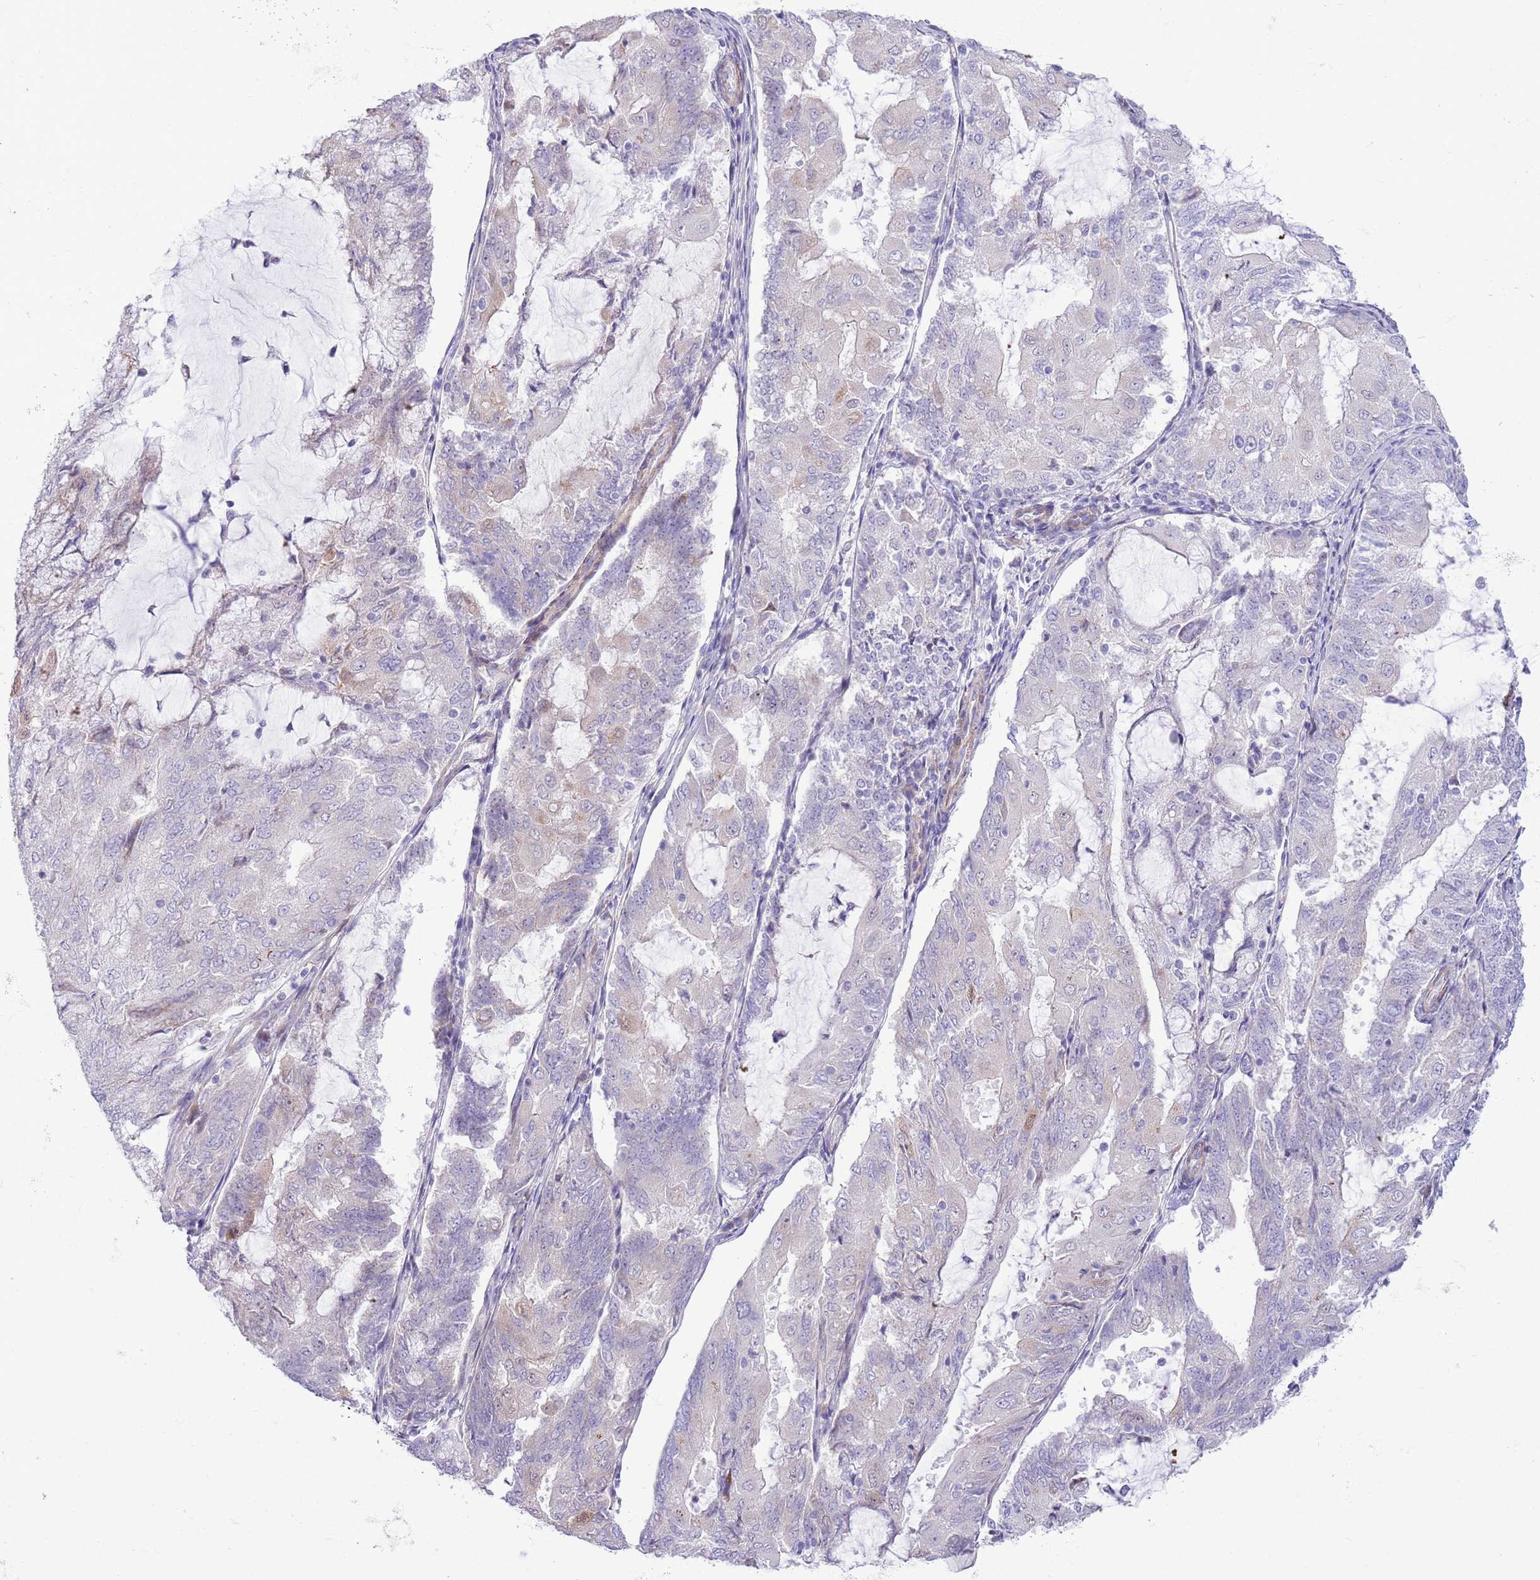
{"staining": {"intensity": "negative", "quantity": "none", "location": "none"}, "tissue": "endometrial cancer", "cell_type": "Tumor cells", "image_type": "cancer", "snomed": [{"axis": "morphology", "description": "Adenocarcinoma, NOS"}, {"axis": "topography", "description": "Endometrium"}], "caption": "A micrograph of endometrial cancer (adenocarcinoma) stained for a protein reveals no brown staining in tumor cells. Brightfield microscopy of immunohistochemistry stained with DAB (3,3'-diaminobenzidine) (brown) and hematoxylin (blue), captured at high magnification.", "gene": "ZC4H2", "patient": {"sex": "female", "age": 81}}